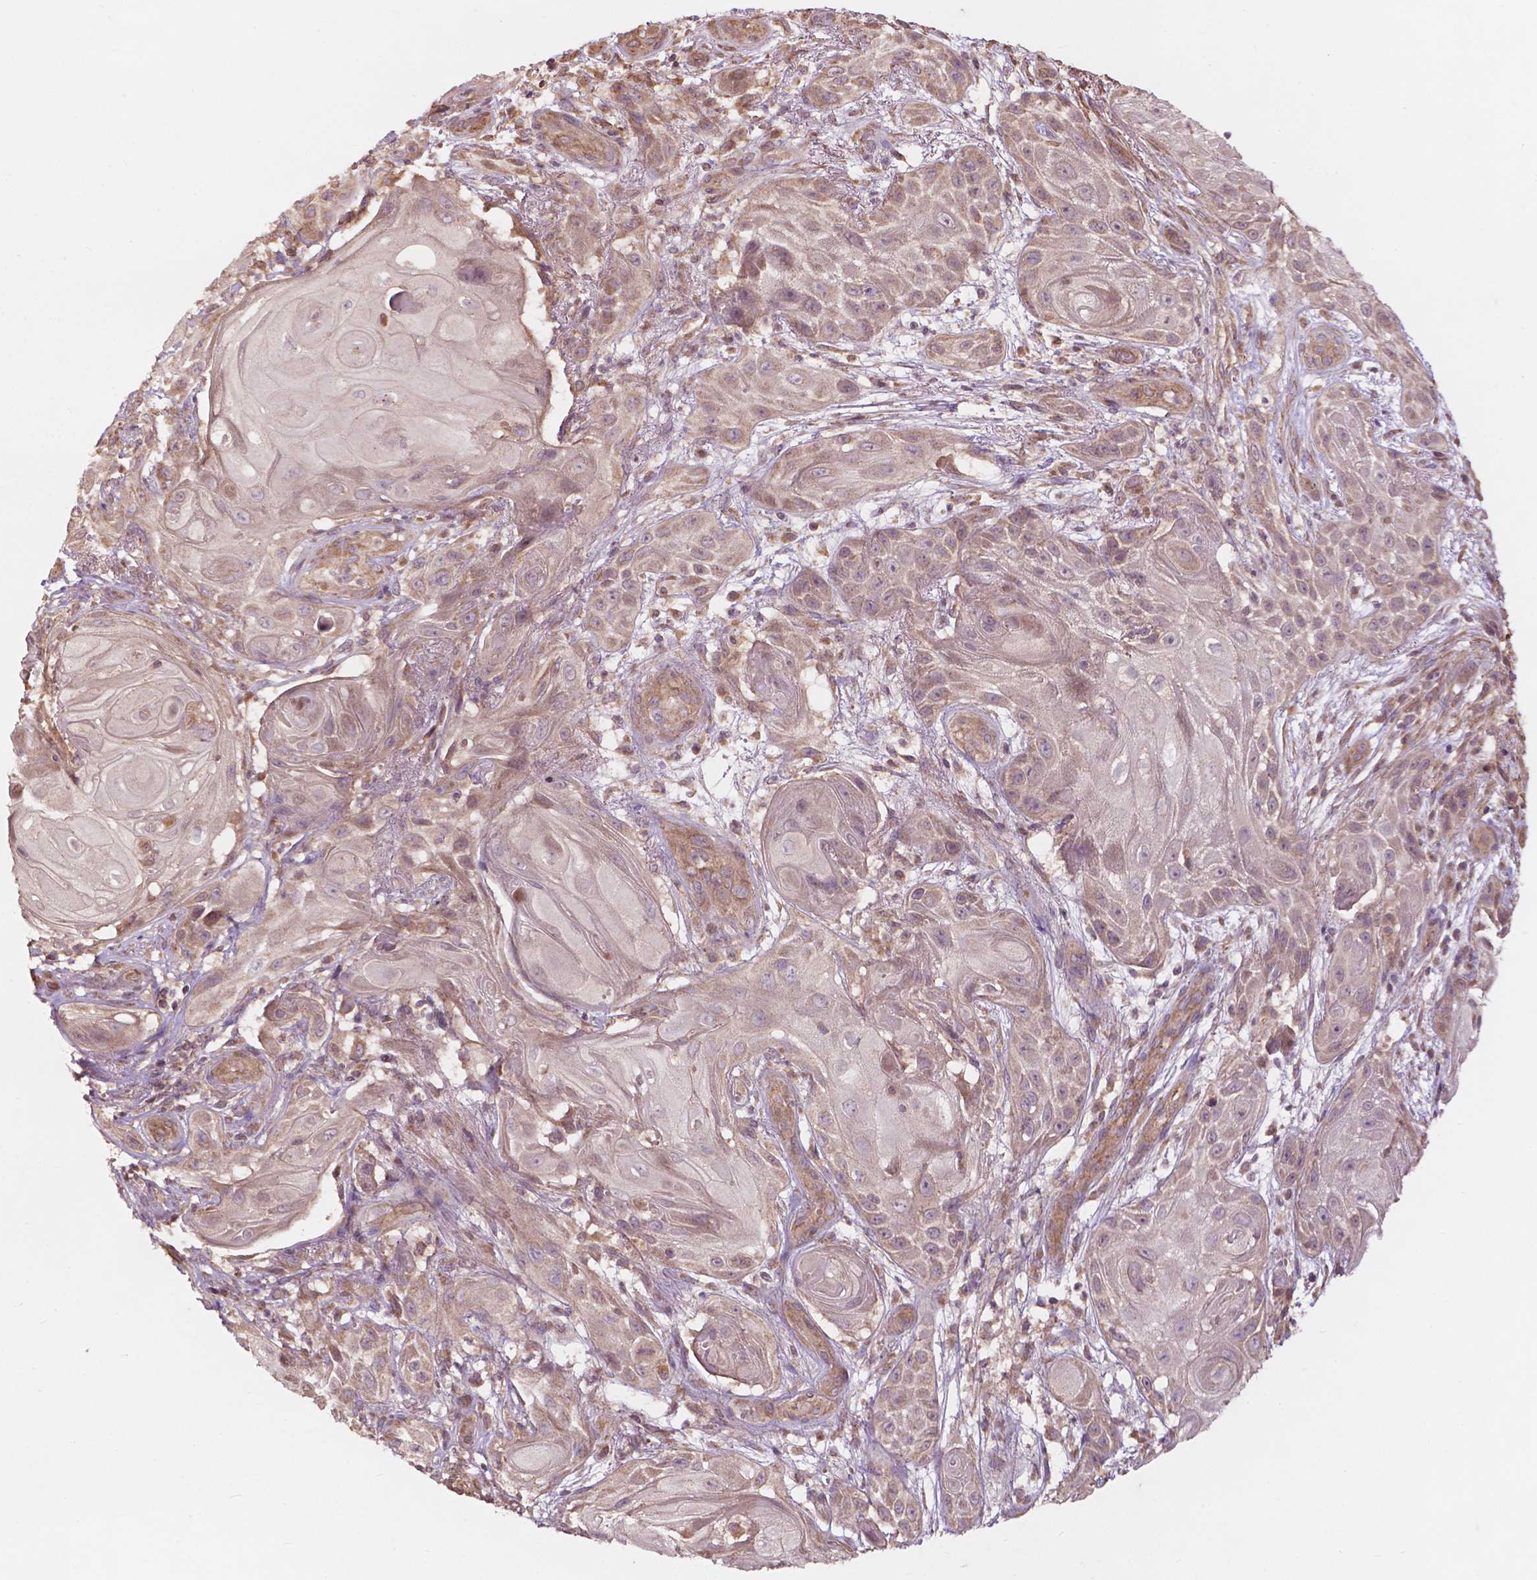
{"staining": {"intensity": "weak", "quantity": "<25%", "location": "cytoplasmic/membranous"}, "tissue": "skin cancer", "cell_type": "Tumor cells", "image_type": "cancer", "snomed": [{"axis": "morphology", "description": "Squamous cell carcinoma, NOS"}, {"axis": "topography", "description": "Skin"}], "caption": "Skin cancer (squamous cell carcinoma) was stained to show a protein in brown. There is no significant expression in tumor cells. The staining is performed using DAB (3,3'-diaminobenzidine) brown chromogen with nuclei counter-stained in using hematoxylin.", "gene": "CDC42BPA", "patient": {"sex": "male", "age": 62}}